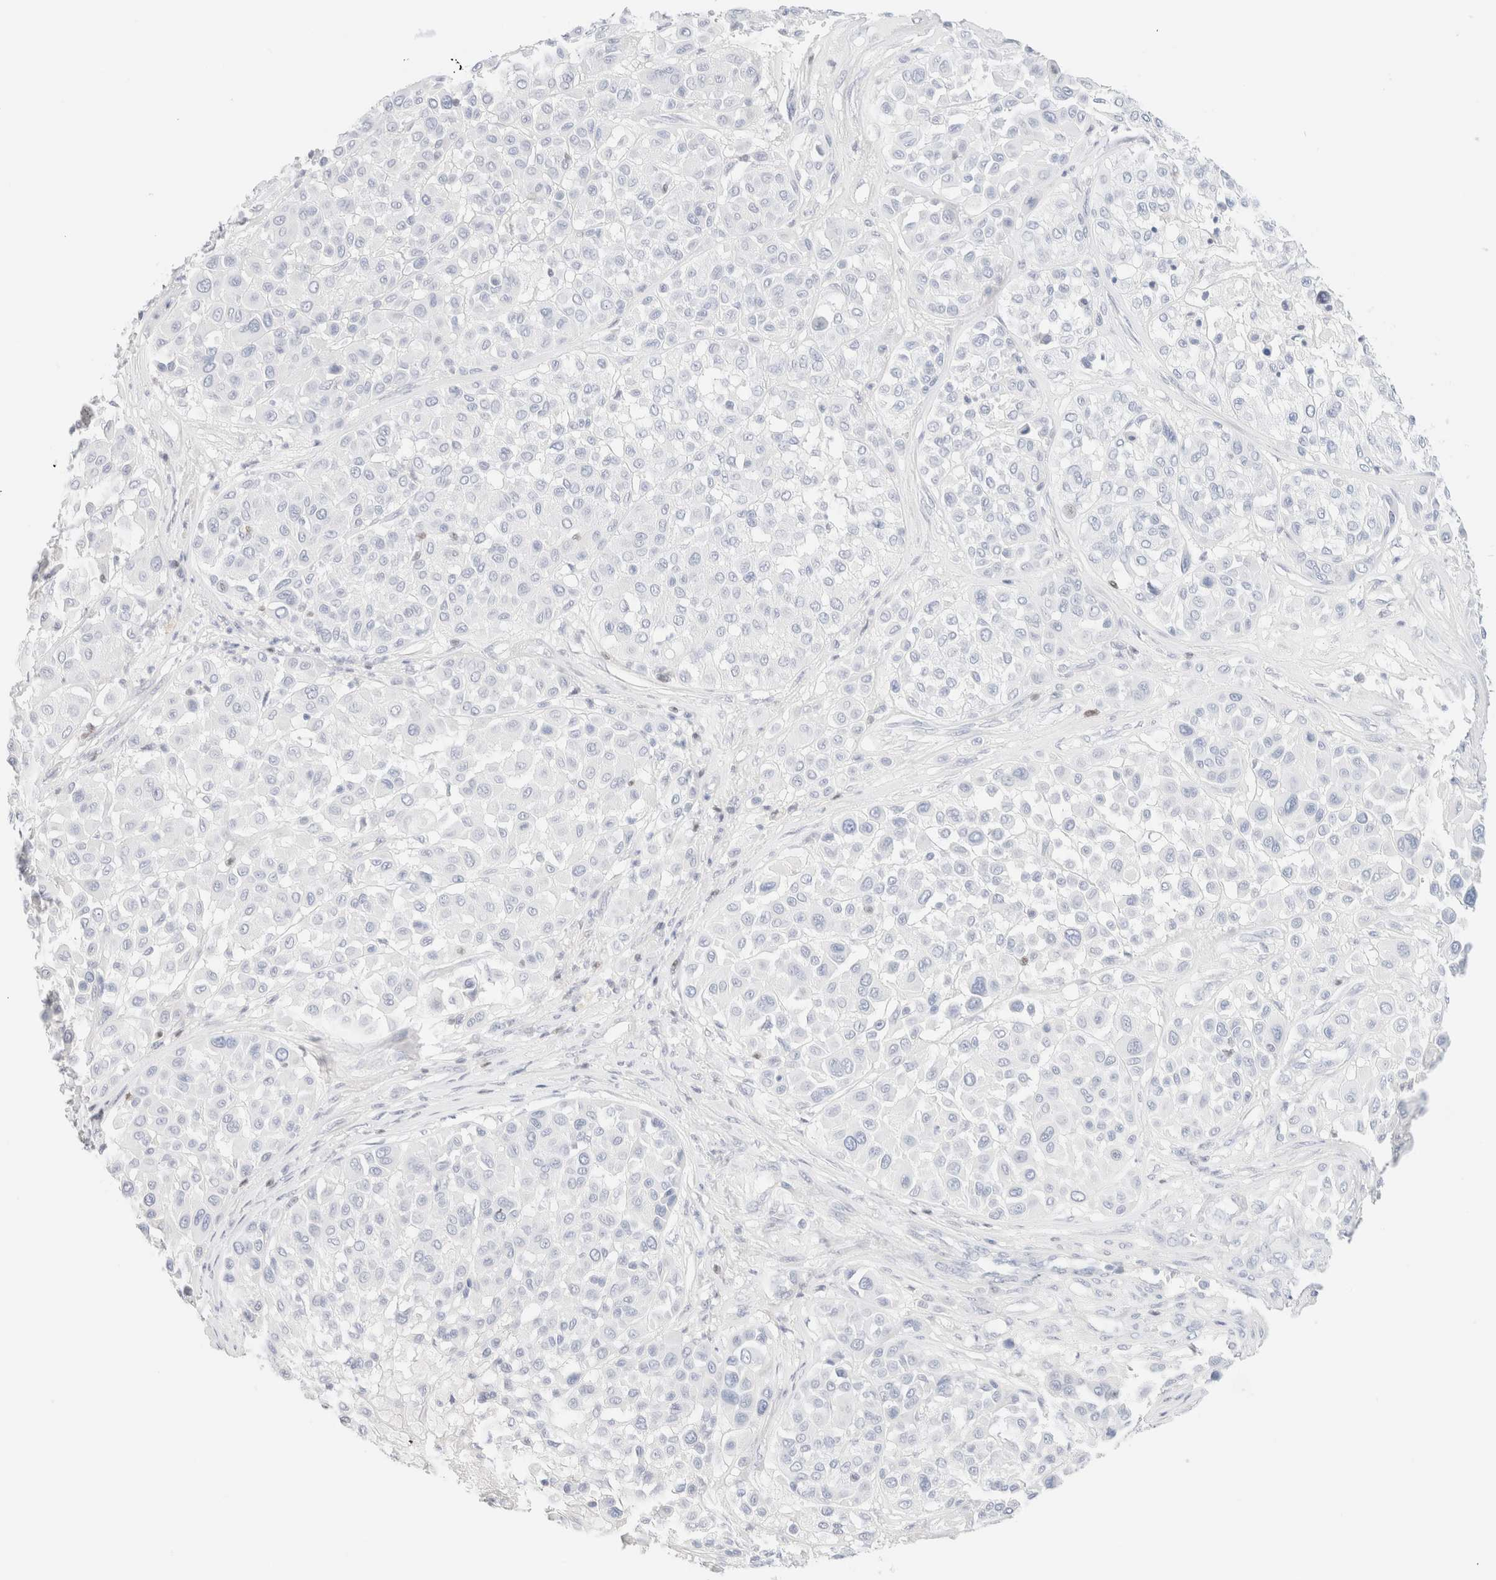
{"staining": {"intensity": "negative", "quantity": "none", "location": "none"}, "tissue": "melanoma", "cell_type": "Tumor cells", "image_type": "cancer", "snomed": [{"axis": "morphology", "description": "Malignant melanoma, Metastatic site"}, {"axis": "topography", "description": "Soft tissue"}], "caption": "The image exhibits no significant positivity in tumor cells of malignant melanoma (metastatic site).", "gene": "IKZF3", "patient": {"sex": "male", "age": 41}}